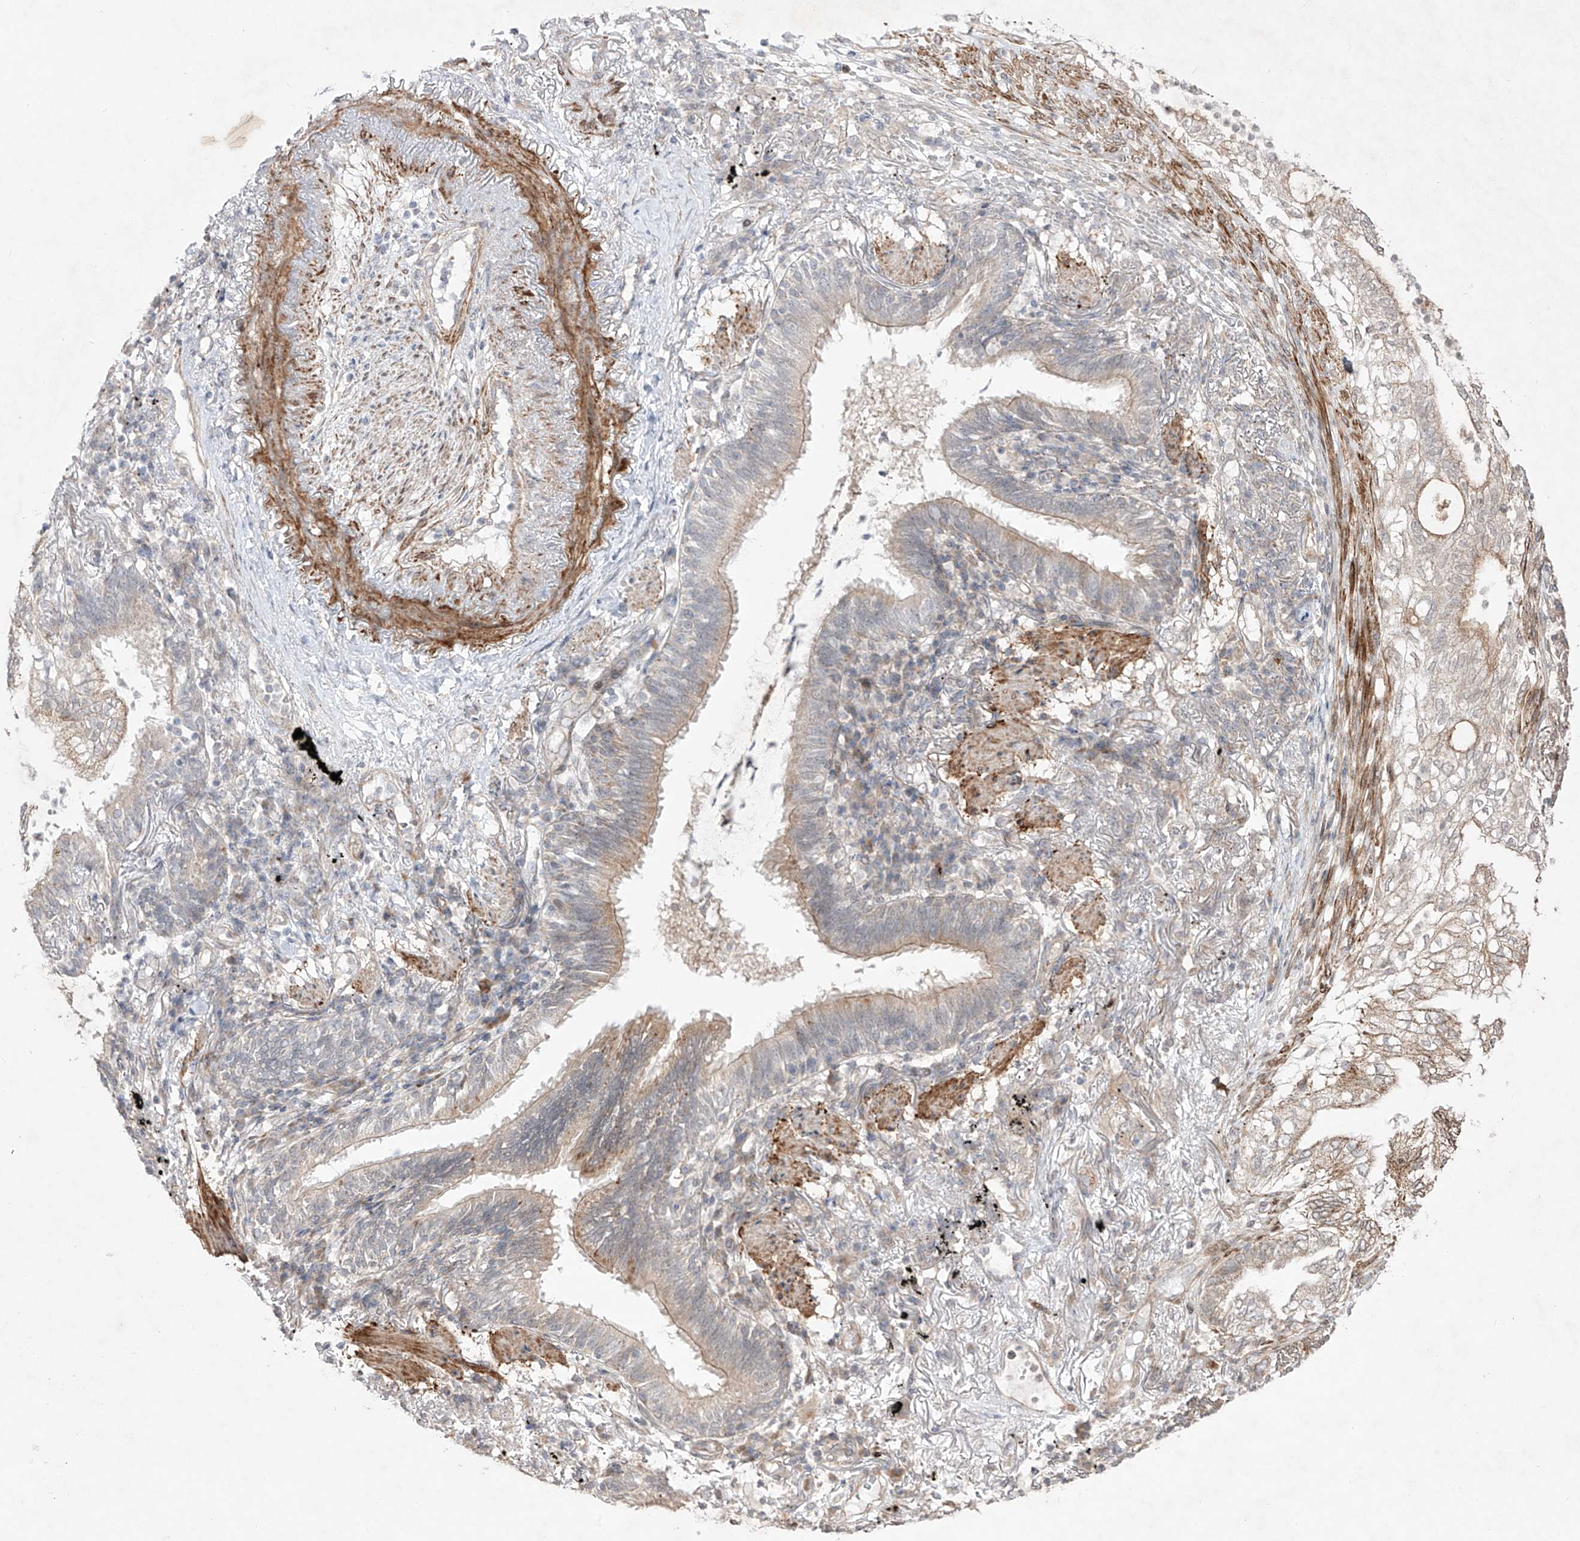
{"staining": {"intensity": "weak", "quantity": "<25%", "location": "cytoplasmic/membranous"}, "tissue": "lung cancer", "cell_type": "Tumor cells", "image_type": "cancer", "snomed": [{"axis": "morphology", "description": "Adenocarcinoma, NOS"}, {"axis": "topography", "description": "Lung"}], "caption": "Human lung adenocarcinoma stained for a protein using immunohistochemistry displays no expression in tumor cells.", "gene": "KDM1B", "patient": {"sex": "female", "age": 70}}